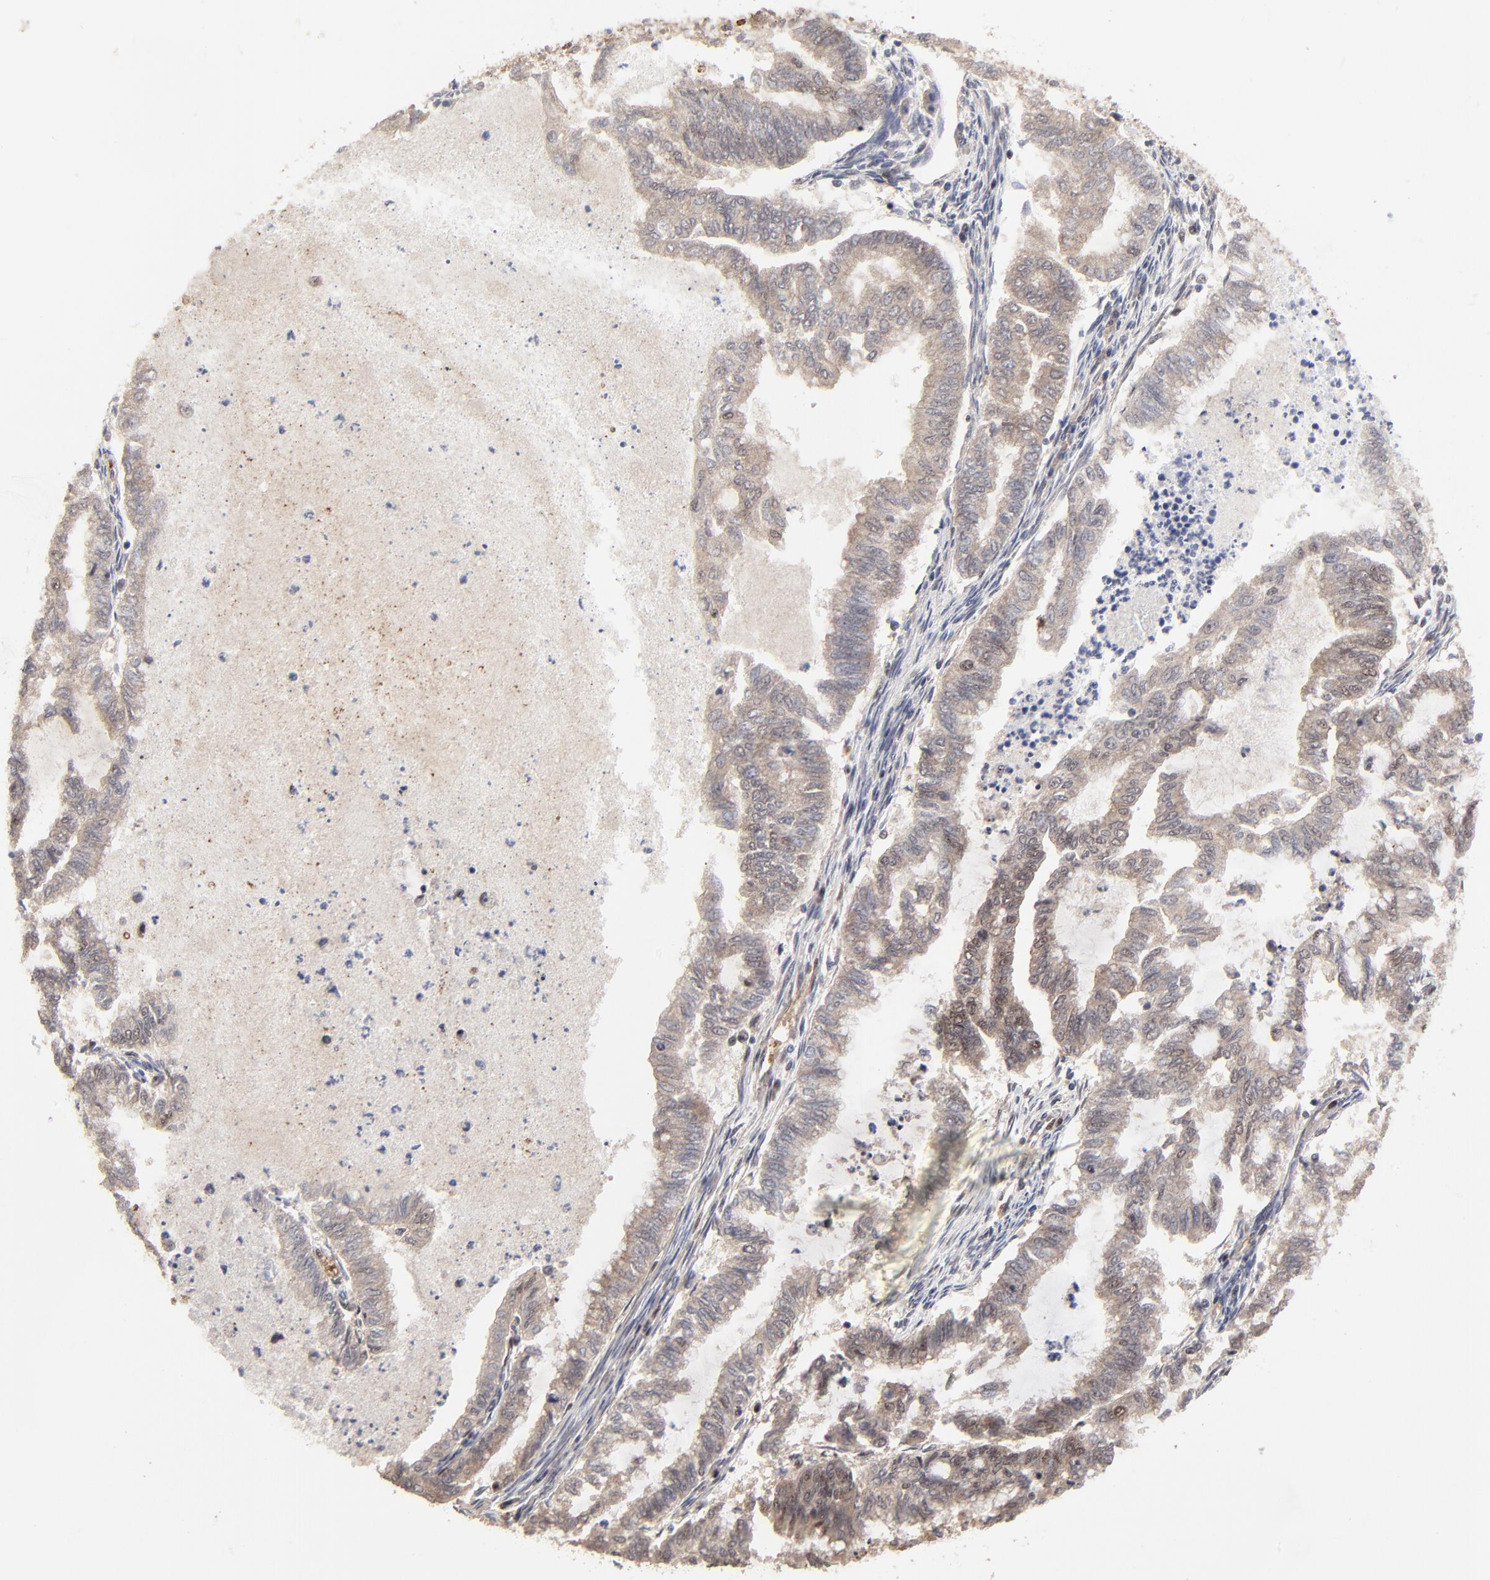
{"staining": {"intensity": "moderate", "quantity": ">75%", "location": "cytoplasmic/membranous"}, "tissue": "endometrial cancer", "cell_type": "Tumor cells", "image_type": "cancer", "snomed": [{"axis": "morphology", "description": "Adenocarcinoma, NOS"}, {"axis": "topography", "description": "Endometrium"}], "caption": "Approximately >75% of tumor cells in human endometrial cancer (adenocarcinoma) exhibit moderate cytoplasmic/membranous protein staining as visualized by brown immunohistochemical staining.", "gene": "FRMD8", "patient": {"sex": "female", "age": 79}}